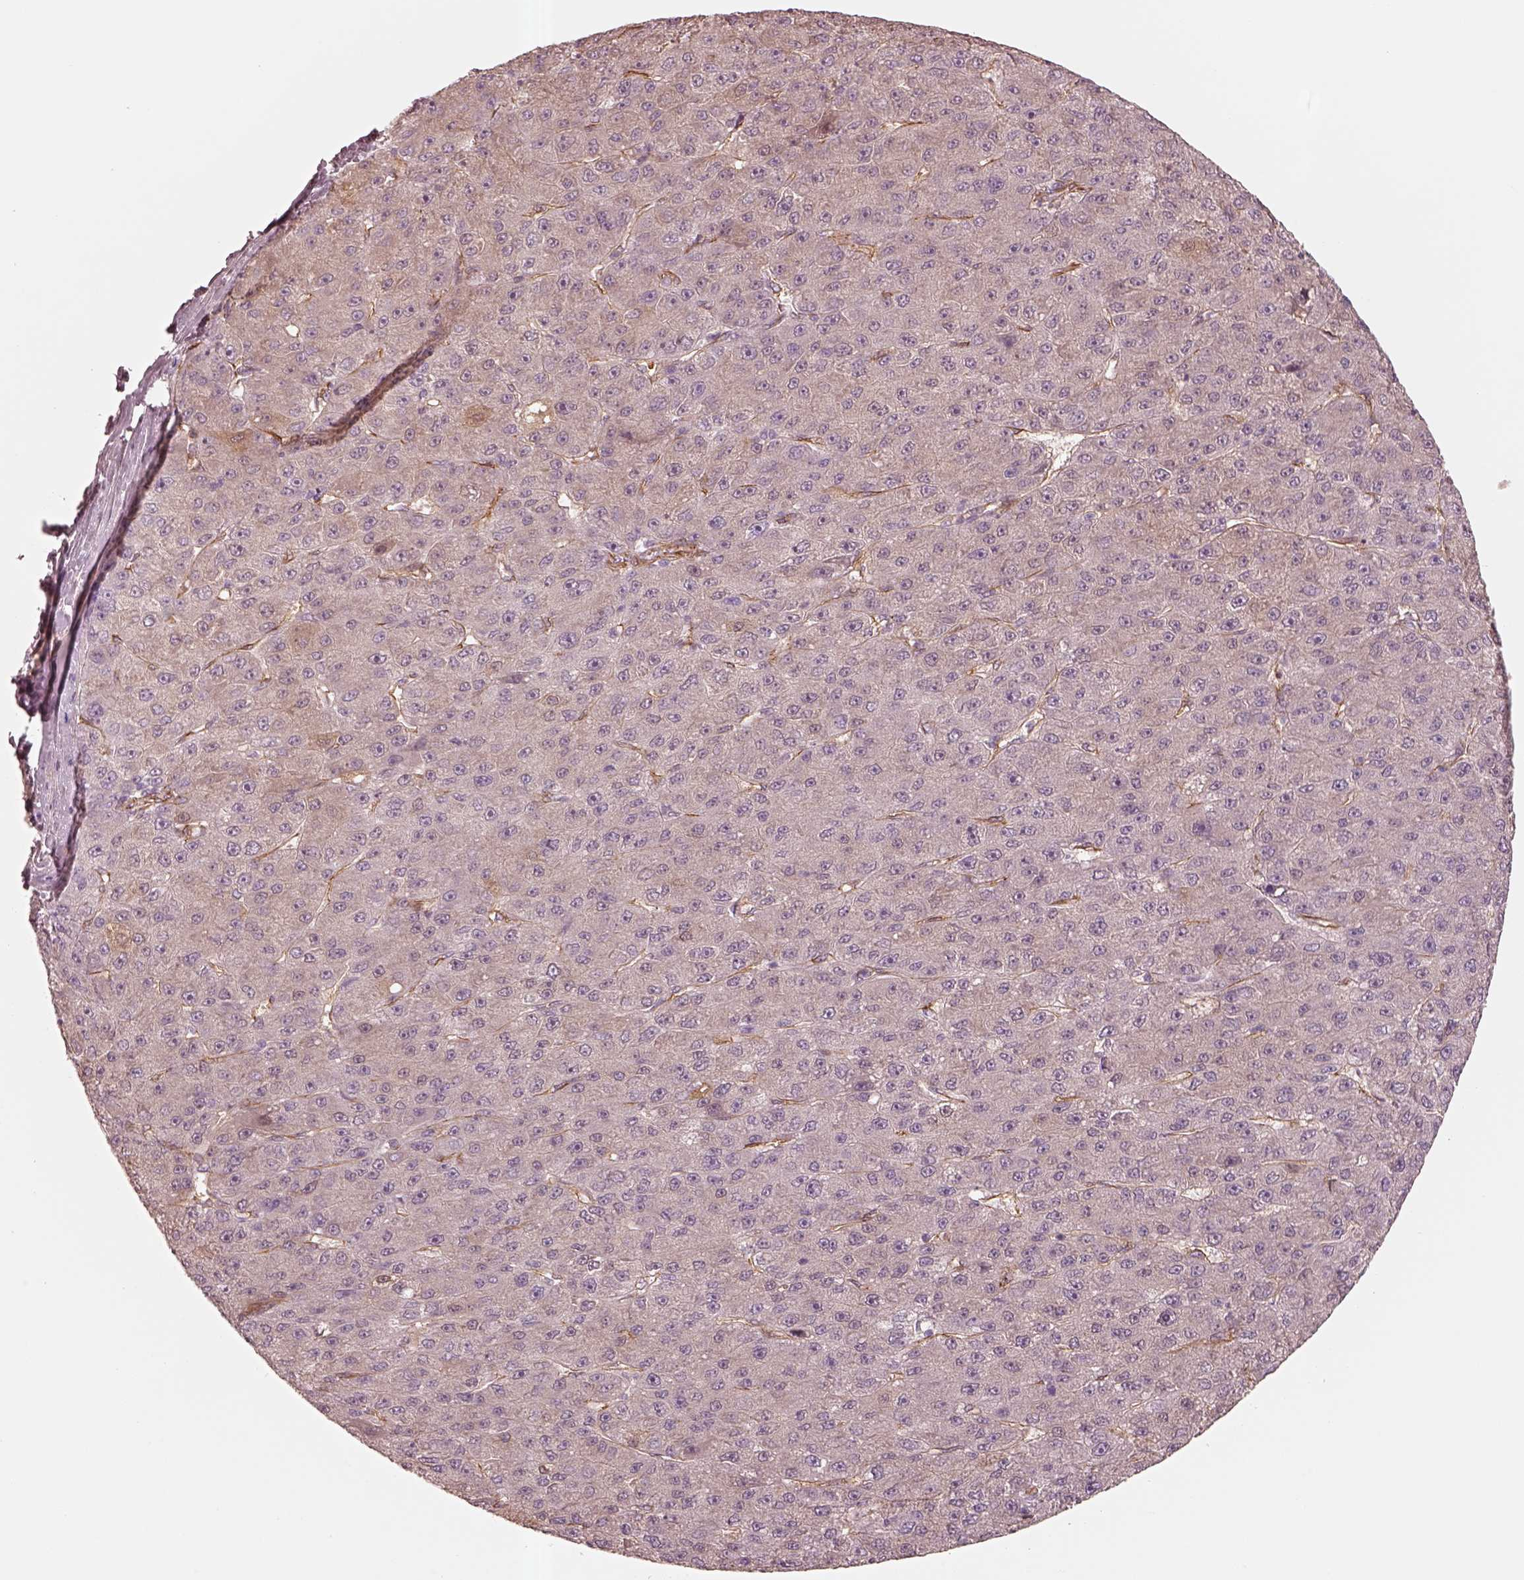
{"staining": {"intensity": "negative", "quantity": "none", "location": "none"}, "tissue": "liver cancer", "cell_type": "Tumor cells", "image_type": "cancer", "snomed": [{"axis": "morphology", "description": "Carcinoma, Hepatocellular, NOS"}, {"axis": "topography", "description": "Liver"}], "caption": "Immunohistochemical staining of liver hepatocellular carcinoma exhibits no significant expression in tumor cells. (DAB (3,3'-diaminobenzidine) immunohistochemistry with hematoxylin counter stain).", "gene": "CRYM", "patient": {"sex": "male", "age": 67}}